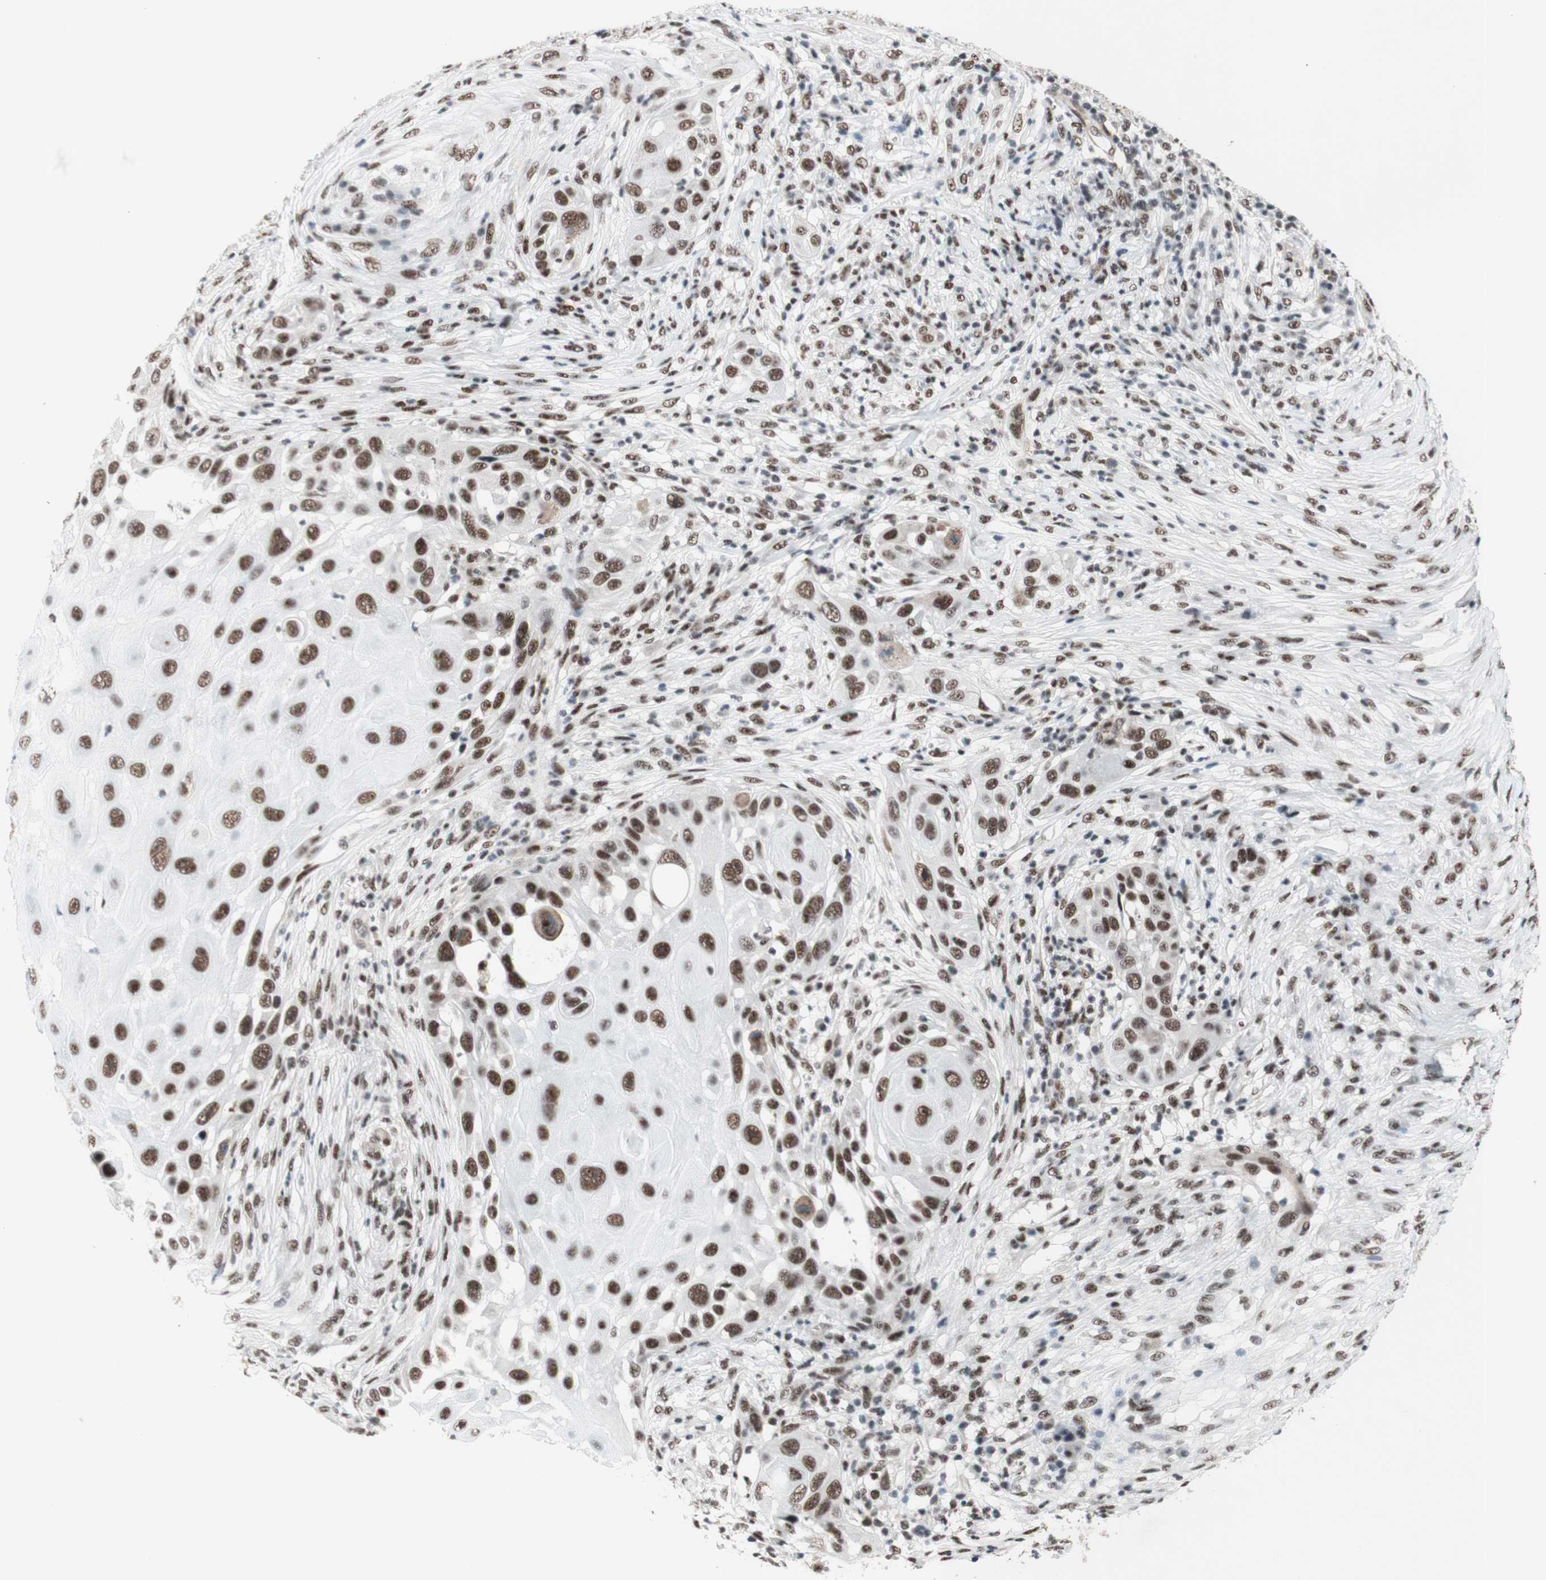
{"staining": {"intensity": "moderate", "quantity": ">75%", "location": "nuclear"}, "tissue": "skin cancer", "cell_type": "Tumor cells", "image_type": "cancer", "snomed": [{"axis": "morphology", "description": "Squamous cell carcinoma, NOS"}, {"axis": "topography", "description": "Skin"}], "caption": "An immunohistochemistry micrograph of tumor tissue is shown. Protein staining in brown highlights moderate nuclear positivity in skin squamous cell carcinoma within tumor cells.", "gene": "PRPF19", "patient": {"sex": "female", "age": 44}}